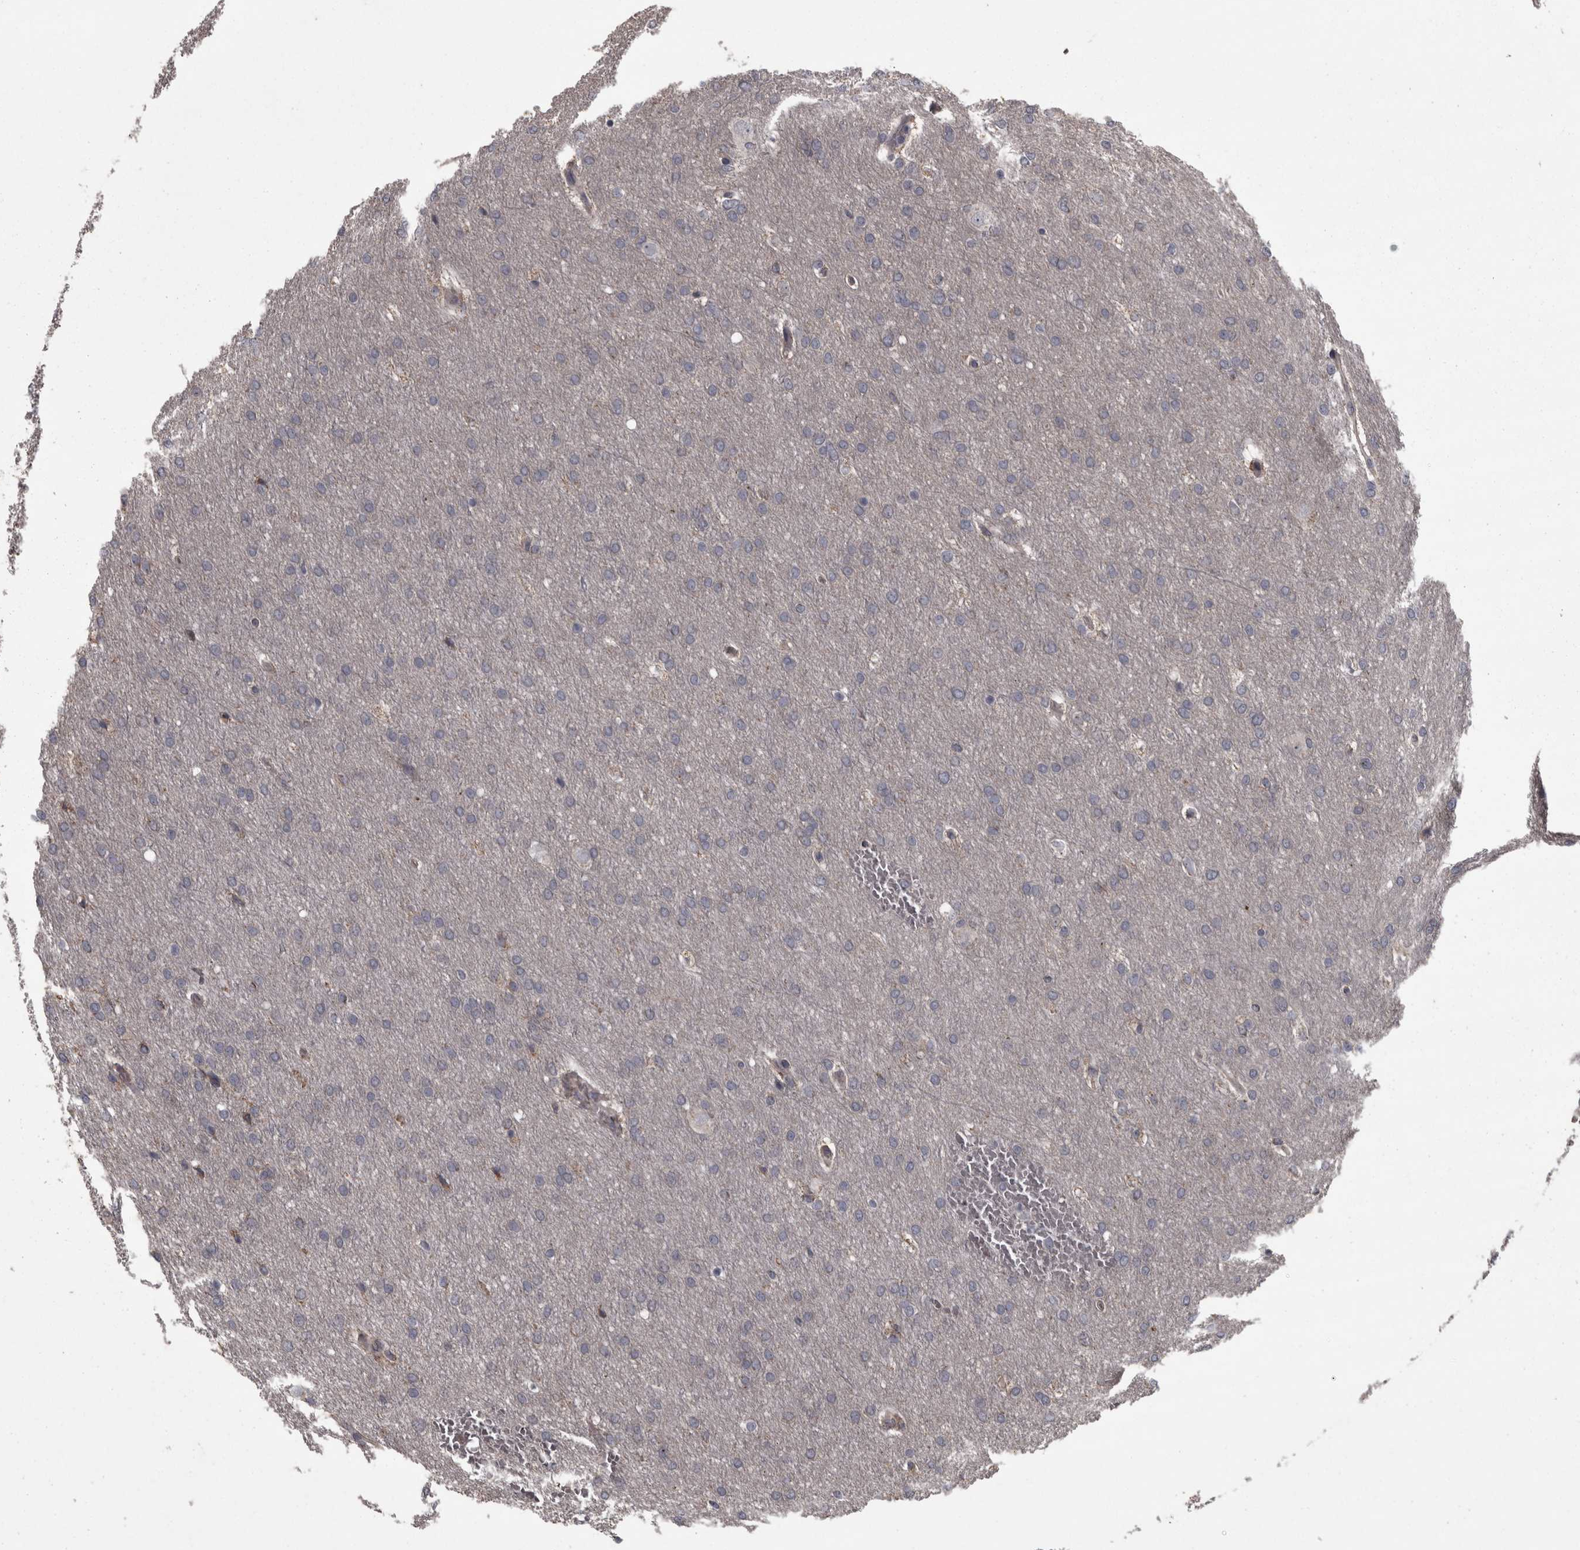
{"staining": {"intensity": "negative", "quantity": "none", "location": "none"}, "tissue": "glioma", "cell_type": "Tumor cells", "image_type": "cancer", "snomed": [{"axis": "morphology", "description": "Glioma, malignant, Low grade"}, {"axis": "topography", "description": "Brain"}], "caption": "Immunohistochemical staining of human malignant glioma (low-grade) shows no significant expression in tumor cells.", "gene": "PCDH17", "patient": {"sex": "female", "age": 37}}